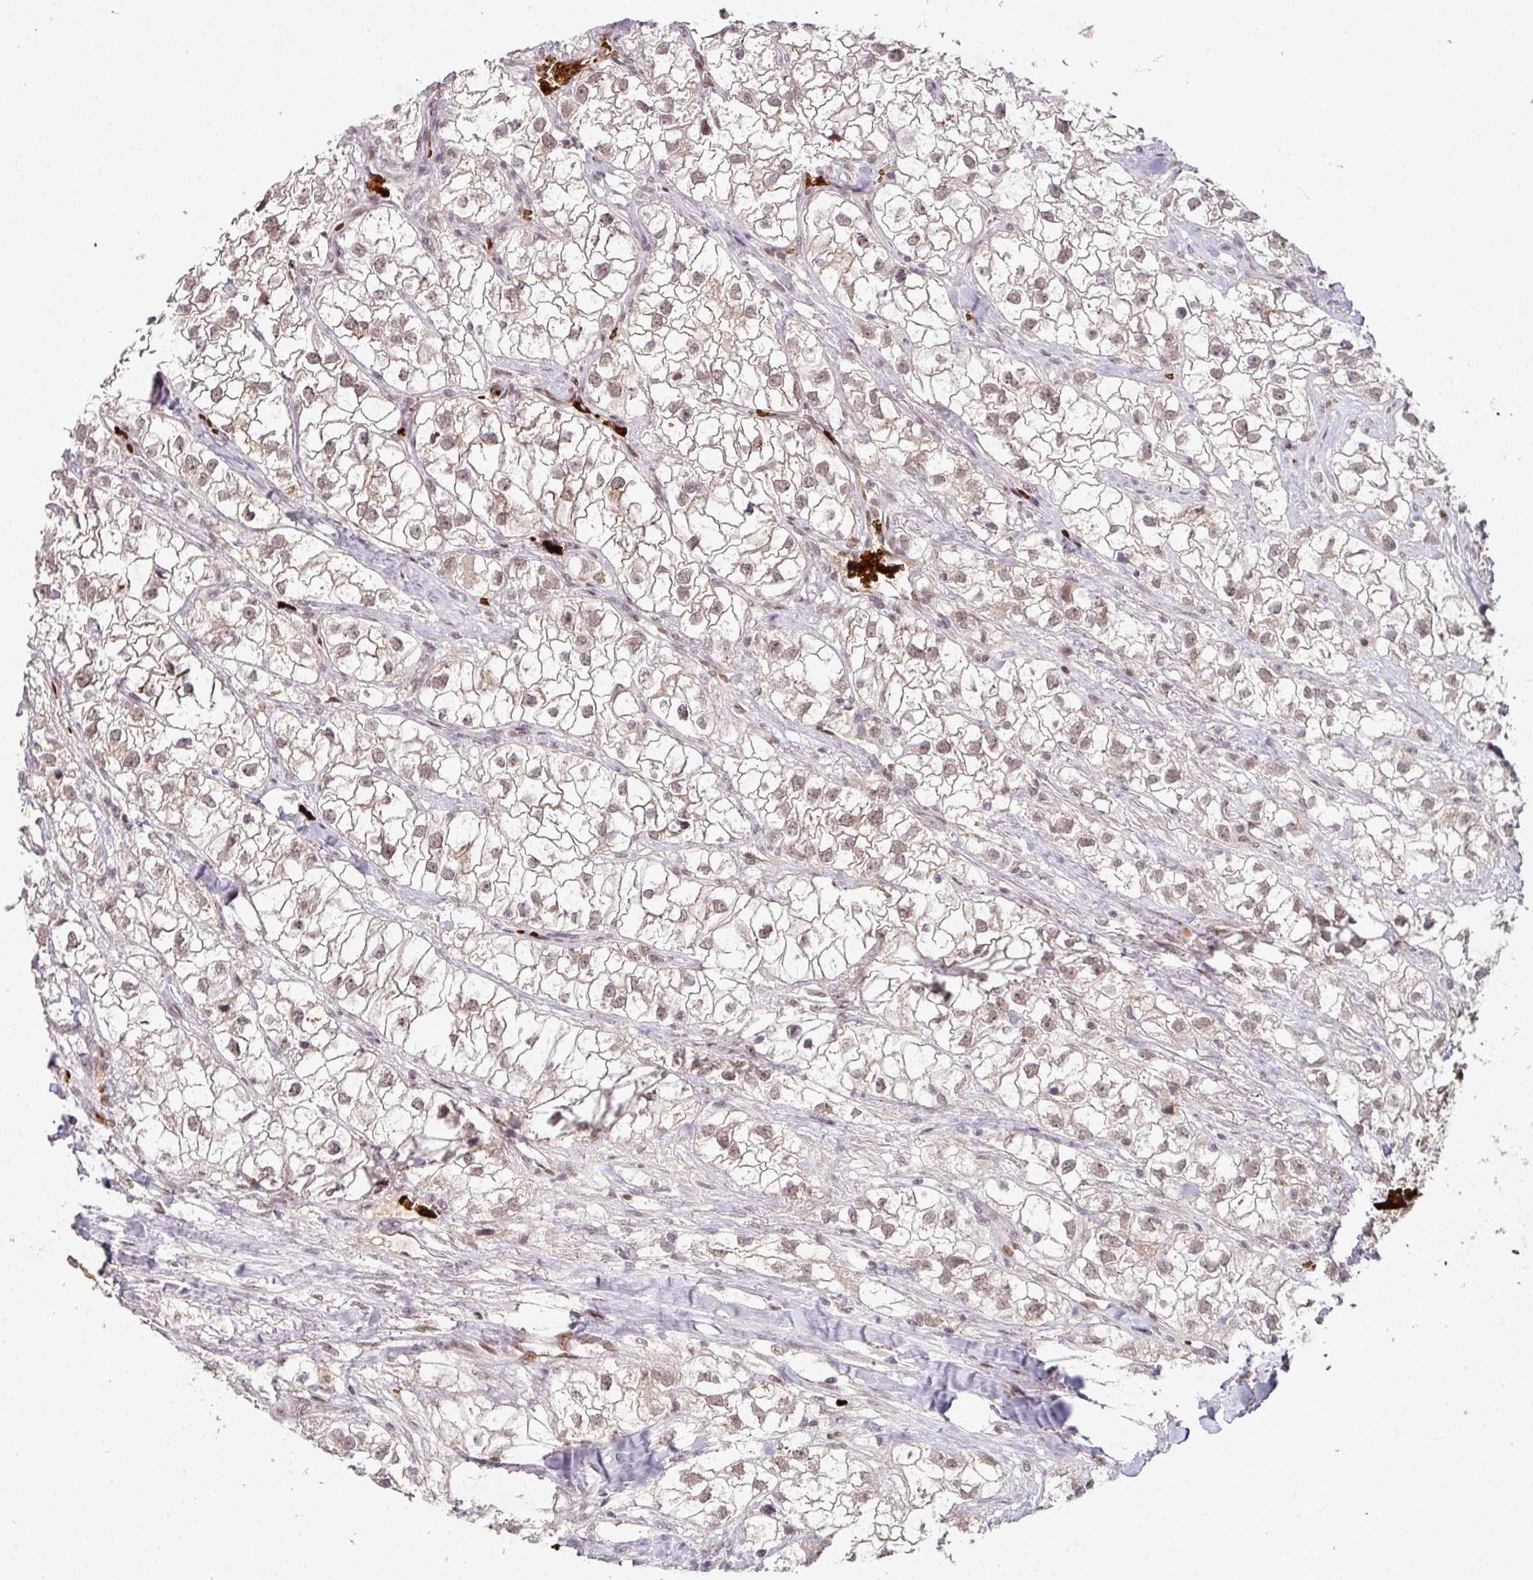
{"staining": {"intensity": "weak", "quantity": "25%-75%", "location": "nuclear"}, "tissue": "renal cancer", "cell_type": "Tumor cells", "image_type": "cancer", "snomed": [{"axis": "morphology", "description": "Adenocarcinoma, NOS"}, {"axis": "topography", "description": "Kidney"}], "caption": "Human renal cancer (adenocarcinoma) stained with a brown dye demonstrates weak nuclear positive positivity in about 25%-75% of tumor cells.", "gene": "NEIL1", "patient": {"sex": "male", "age": 59}}